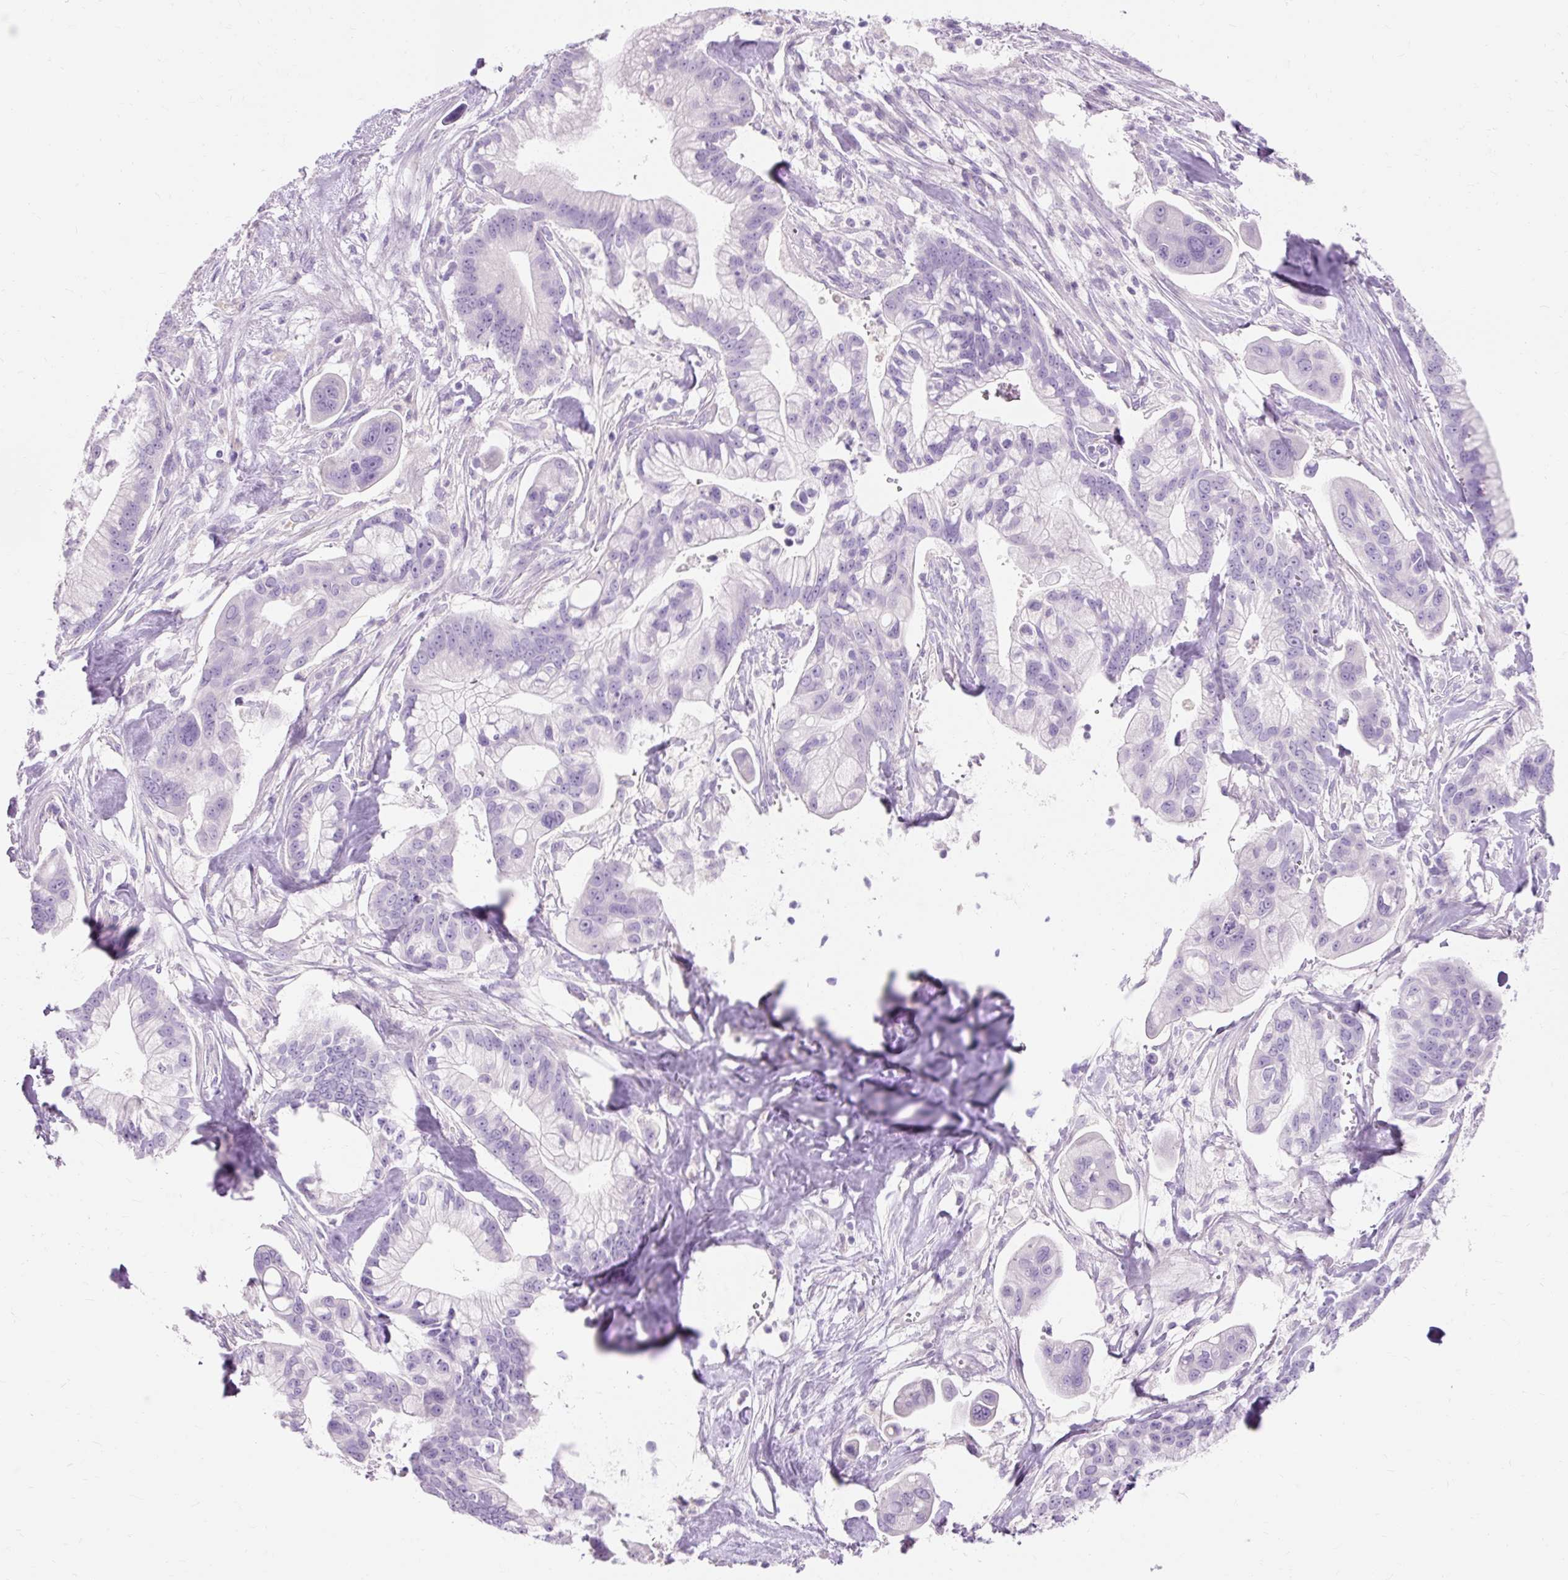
{"staining": {"intensity": "negative", "quantity": "none", "location": "none"}, "tissue": "pancreatic cancer", "cell_type": "Tumor cells", "image_type": "cancer", "snomed": [{"axis": "morphology", "description": "Adenocarcinoma, NOS"}, {"axis": "topography", "description": "Pancreas"}], "caption": "The immunohistochemistry micrograph has no significant staining in tumor cells of adenocarcinoma (pancreatic) tissue.", "gene": "TMEM213", "patient": {"sex": "male", "age": 68}}